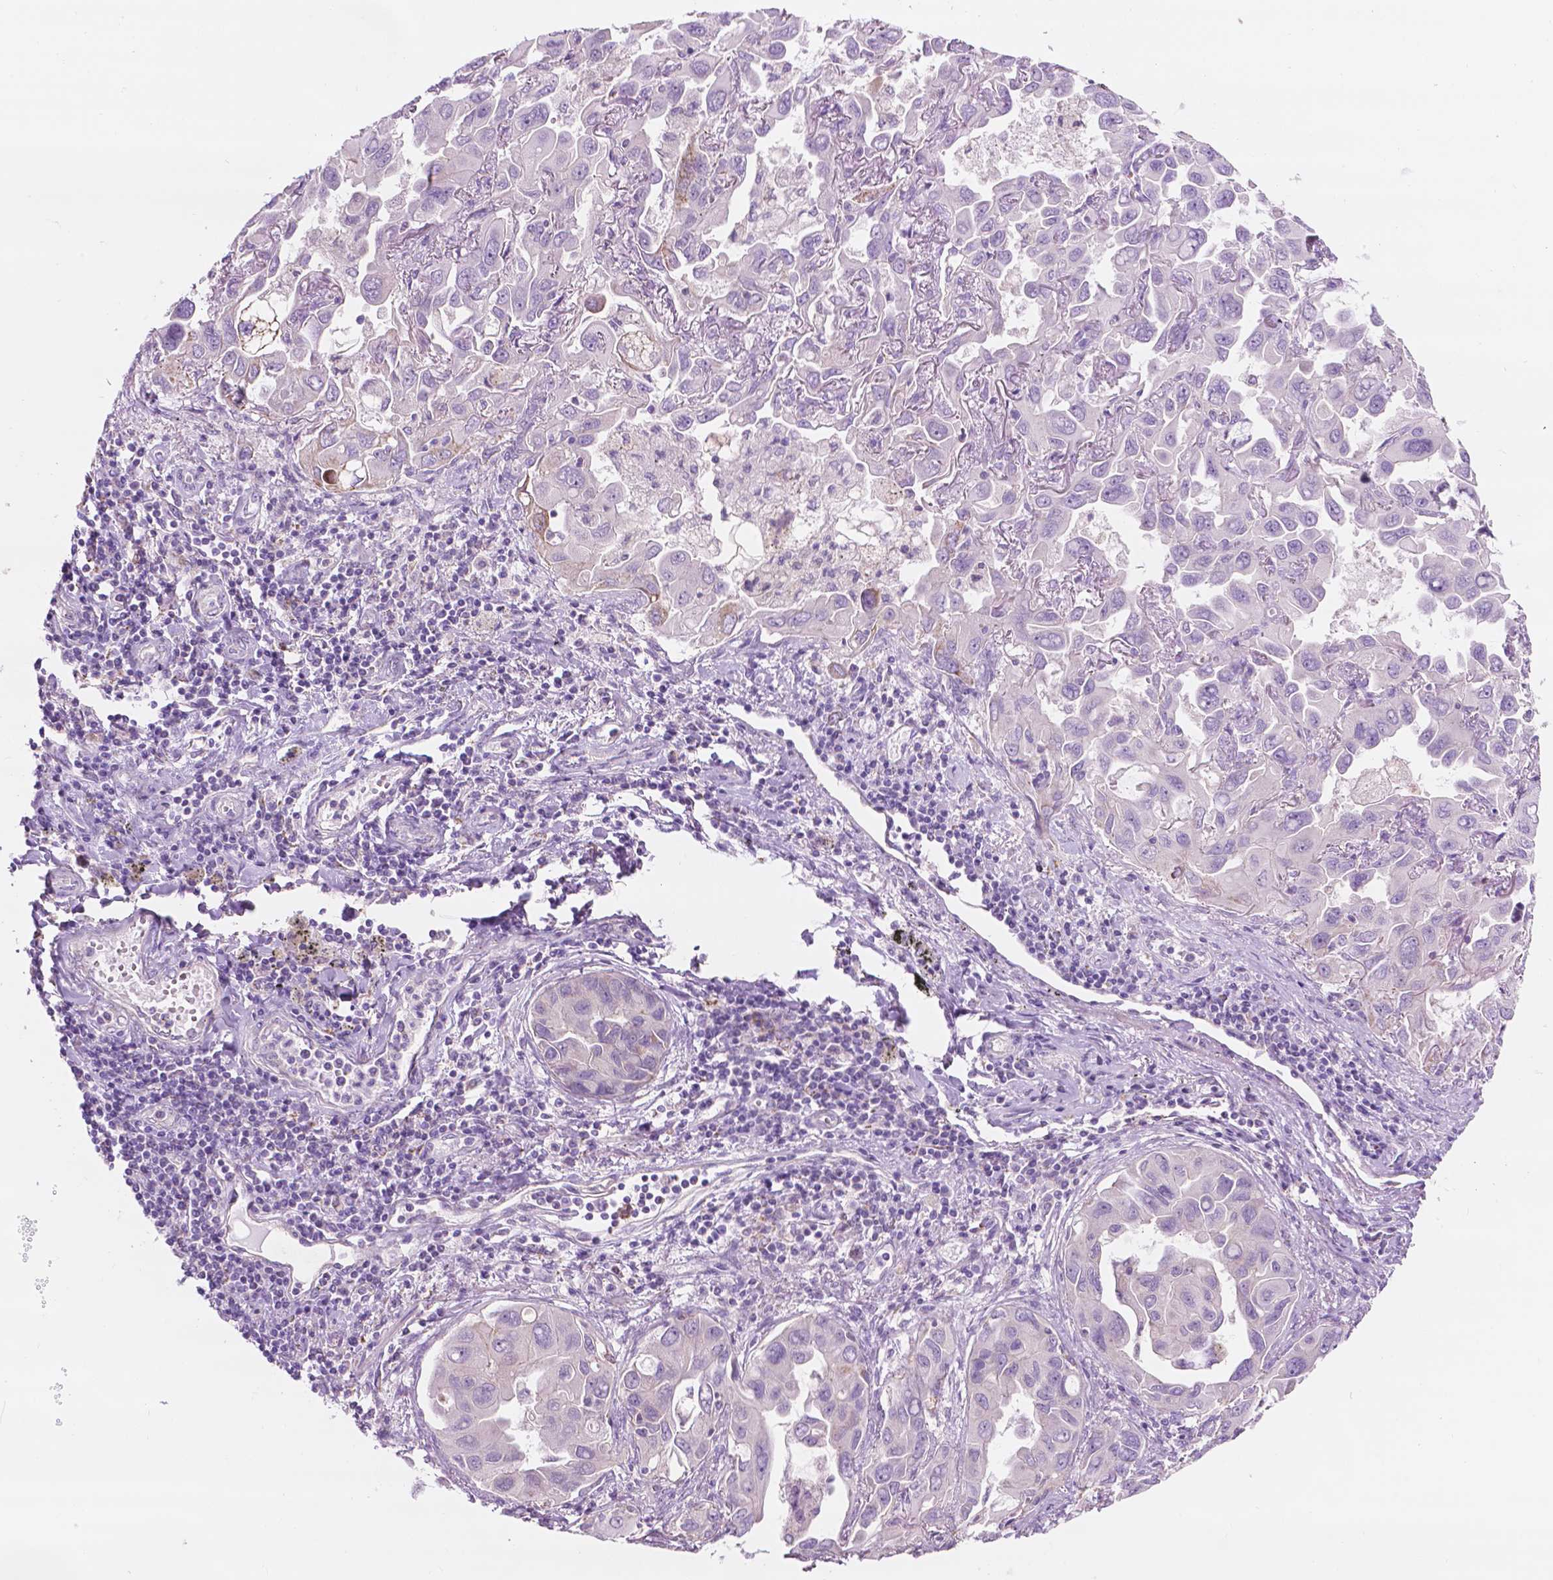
{"staining": {"intensity": "negative", "quantity": "none", "location": "none"}, "tissue": "lung cancer", "cell_type": "Tumor cells", "image_type": "cancer", "snomed": [{"axis": "morphology", "description": "Adenocarcinoma, NOS"}, {"axis": "topography", "description": "Lung"}], "caption": "DAB immunohistochemical staining of human lung cancer (adenocarcinoma) shows no significant positivity in tumor cells.", "gene": "NOS1AP", "patient": {"sex": "male", "age": 64}}